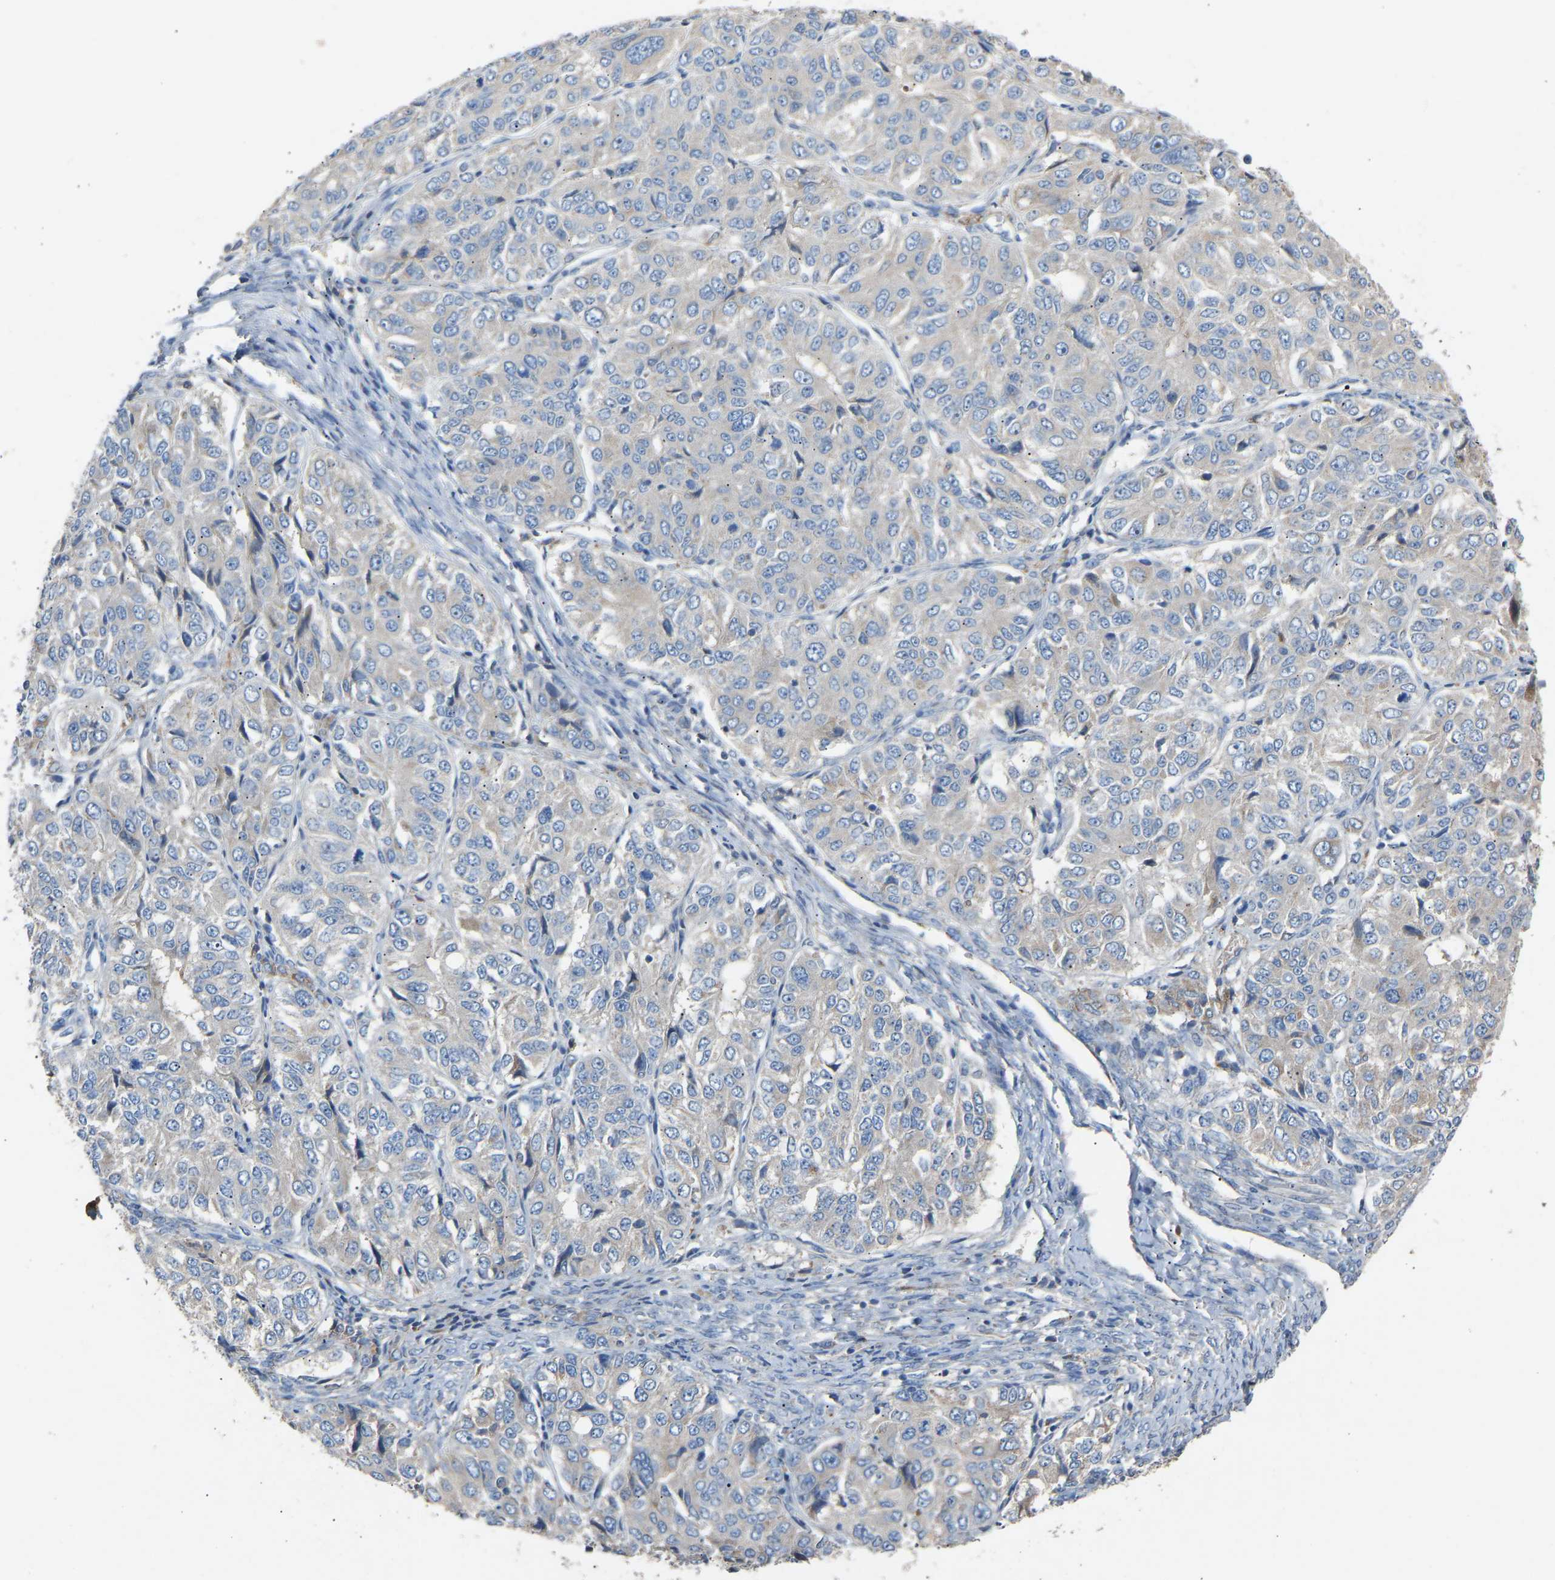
{"staining": {"intensity": "negative", "quantity": "none", "location": "none"}, "tissue": "ovarian cancer", "cell_type": "Tumor cells", "image_type": "cancer", "snomed": [{"axis": "morphology", "description": "Carcinoma, endometroid"}, {"axis": "topography", "description": "Ovary"}], "caption": "Immunohistochemistry image of neoplastic tissue: ovarian cancer (endometroid carcinoma) stained with DAB (3,3'-diaminobenzidine) exhibits no significant protein expression in tumor cells.", "gene": "RGP1", "patient": {"sex": "female", "age": 51}}